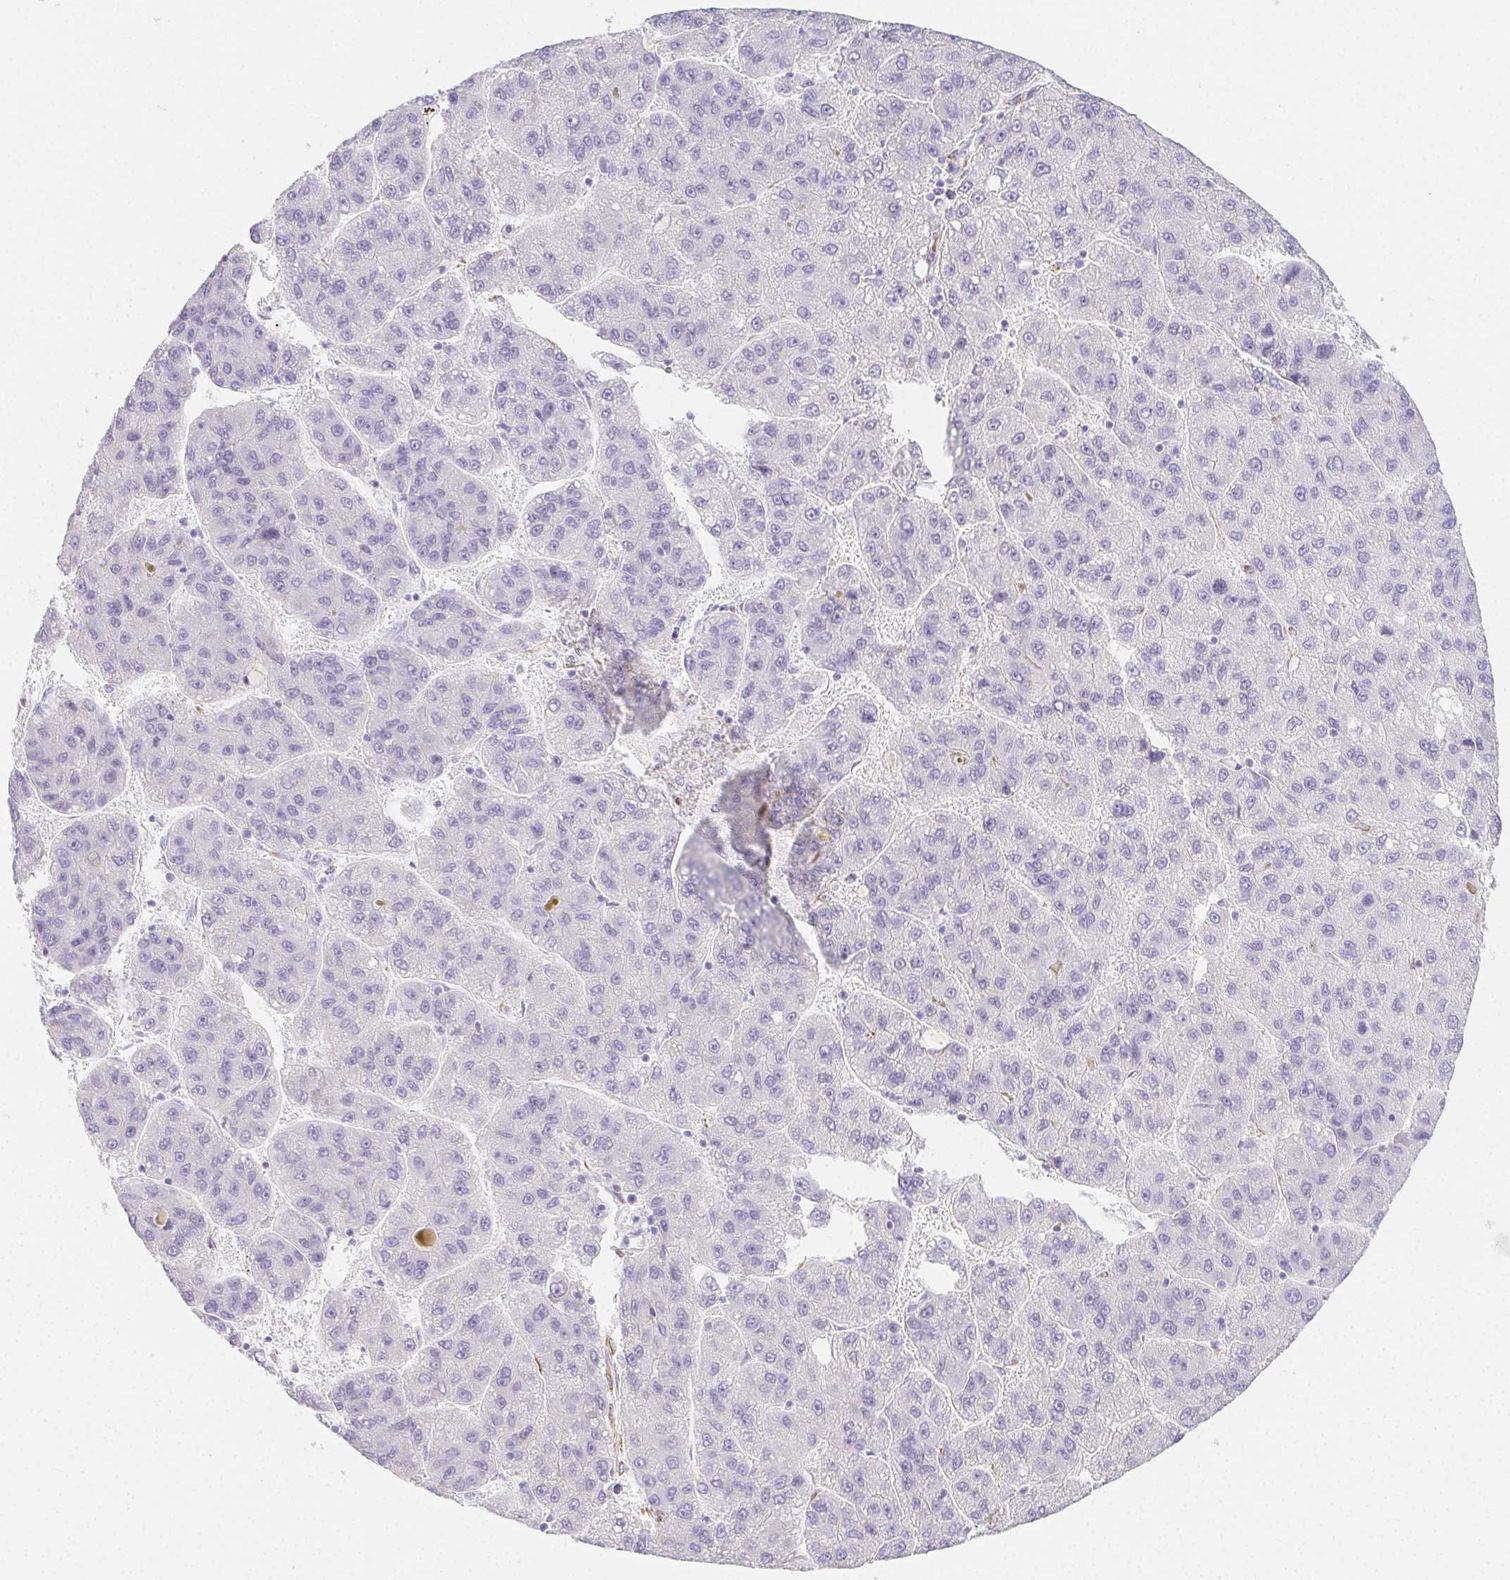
{"staining": {"intensity": "negative", "quantity": "none", "location": "none"}, "tissue": "liver cancer", "cell_type": "Tumor cells", "image_type": "cancer", "snomed": [{"axis": "morphology", "description": "Carcinoma, Hepatocellular, NOS"}, {"axis": "topography", "description": "Liver"}], "caption": "Liver cancer (hepatocellular carcinoma) was stained to show a protein in brown. There is no significant staining in tumor cells.", "gene": "HRC", "patient": {"sex": "female", "age": 82}}